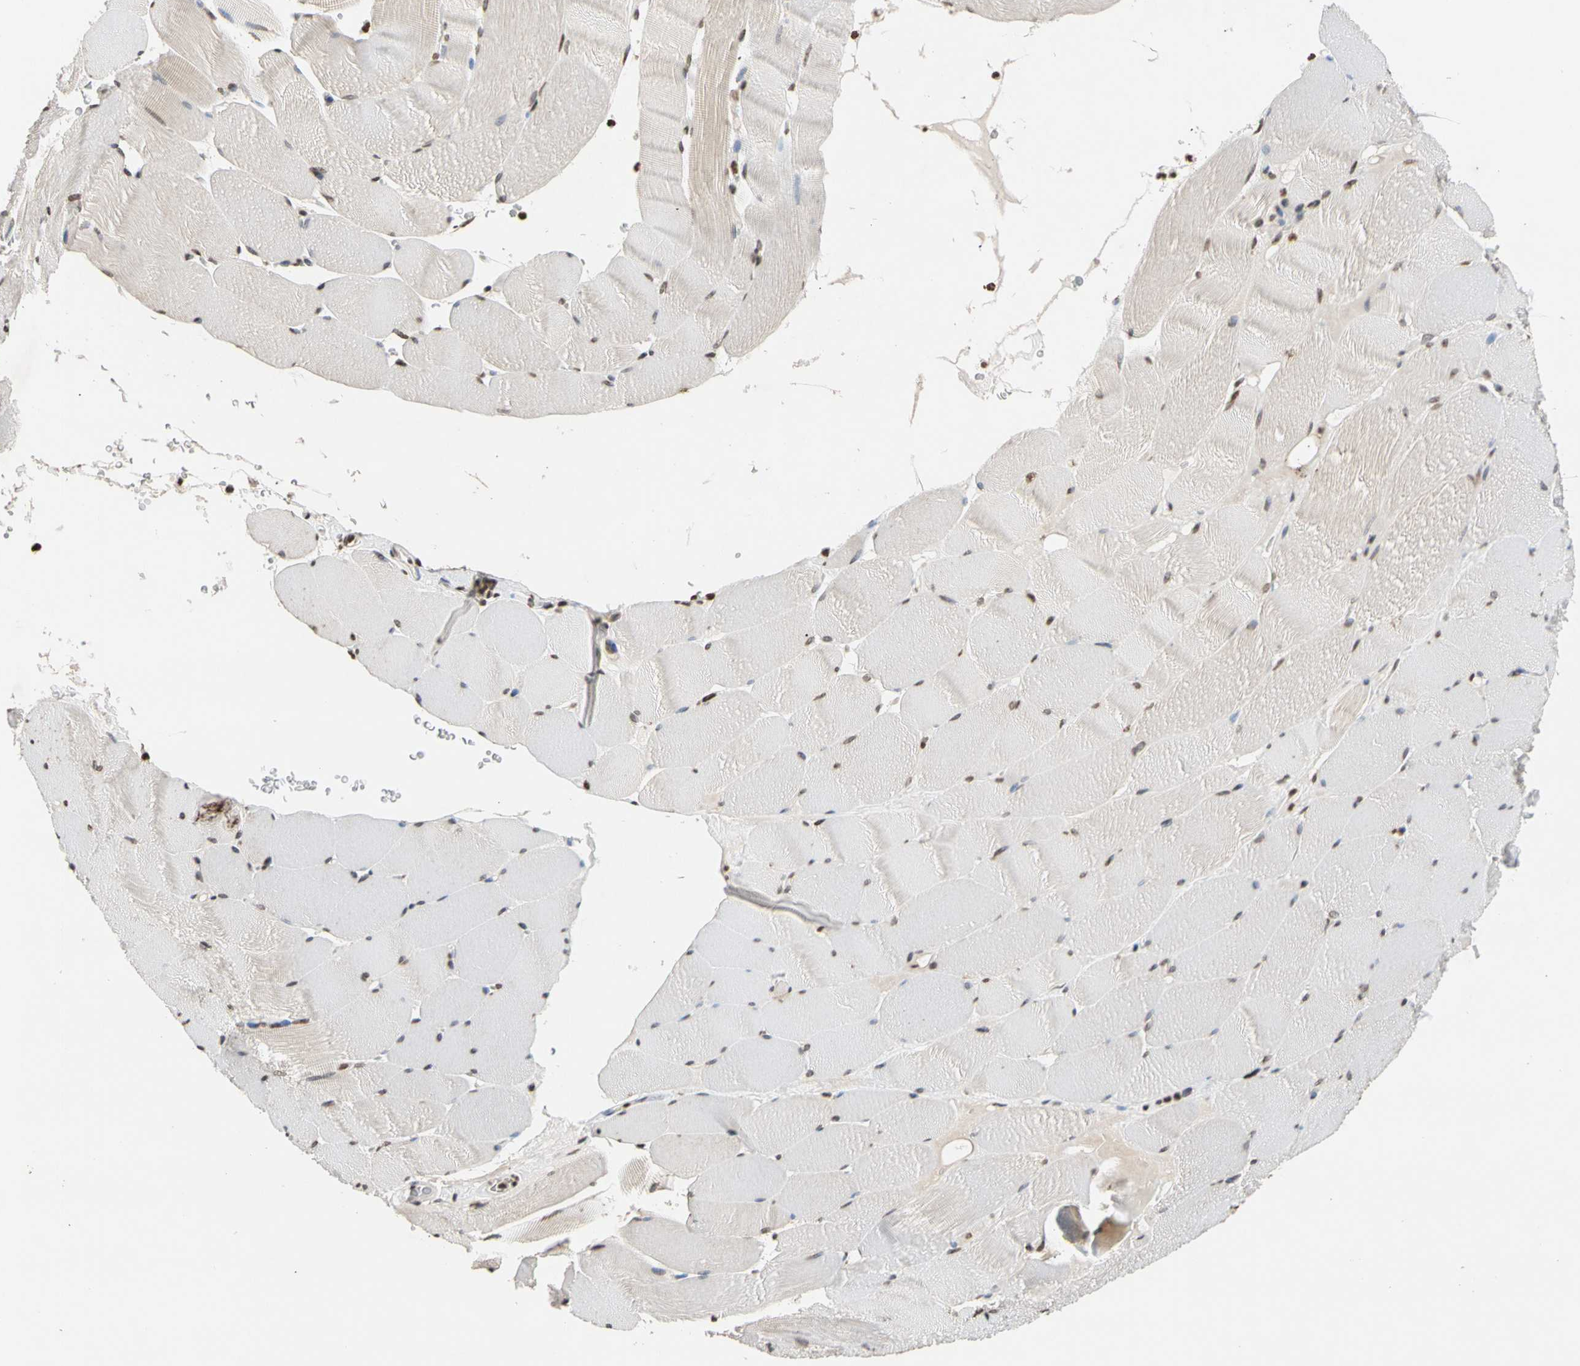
{"staining": {"intensity": "weak", "quantity": "25%-75%", "location": "cytoplasmic/membranous,nuclear"}, "tissue": "skeletal muscle", "cell_type": "Myocytes", "image_type": "normal", "snomed": [{"axis": "morphology", "description": "Normal tissue, NOS"}, {"axis": "topography", "description": "Skeletal muscle"}], "caption": "A high-resolution micrograph shows immunohistochemistry staining of benign skeletal muscle, which exhibits weak cytoplasmic/membranous,nuclear expression in about 25%-75% of myocytes. (DAB = brown stain, brightfield microscopy at high magnification).", "gene": "GPX4", "patient": {"sex": "male", "age": 62}}